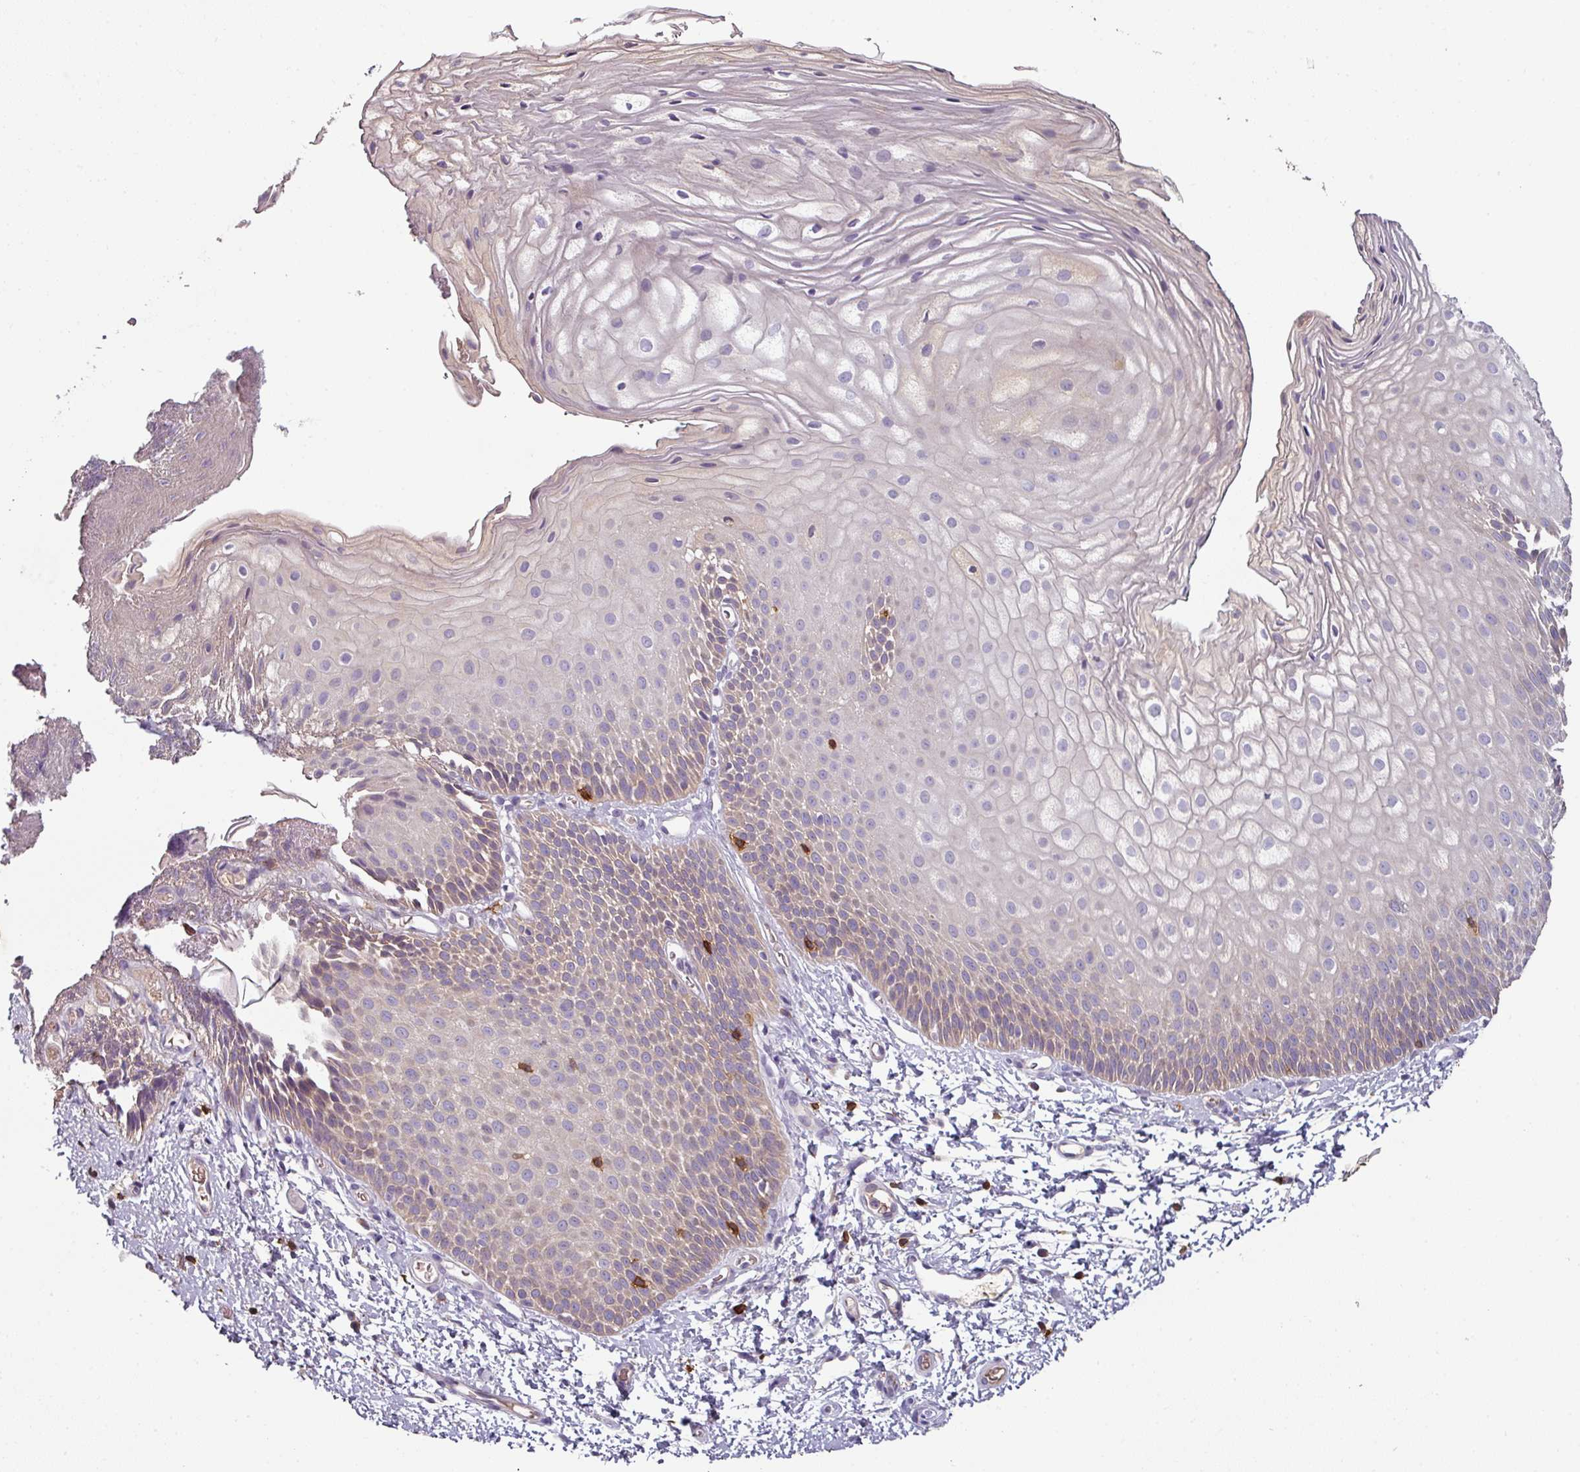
{"staining": {"intensity": "weak", "quantity": "<25%", "location": "cytoplasmic/membranous"}, "tissue": "skin", "cell_type": "Epidermal cells", "image_type": "normal", "snomed": [{"axis": "morphology", "description": "Normal tissue, NOS"}, {"axis": "topography", "description": "Anal"}], "caption": "The histopathology image demonstrates no staining of epidermal cells in normal skin.", "gene": "CD3G", "patient": {"sex": "female", "age": 40}}